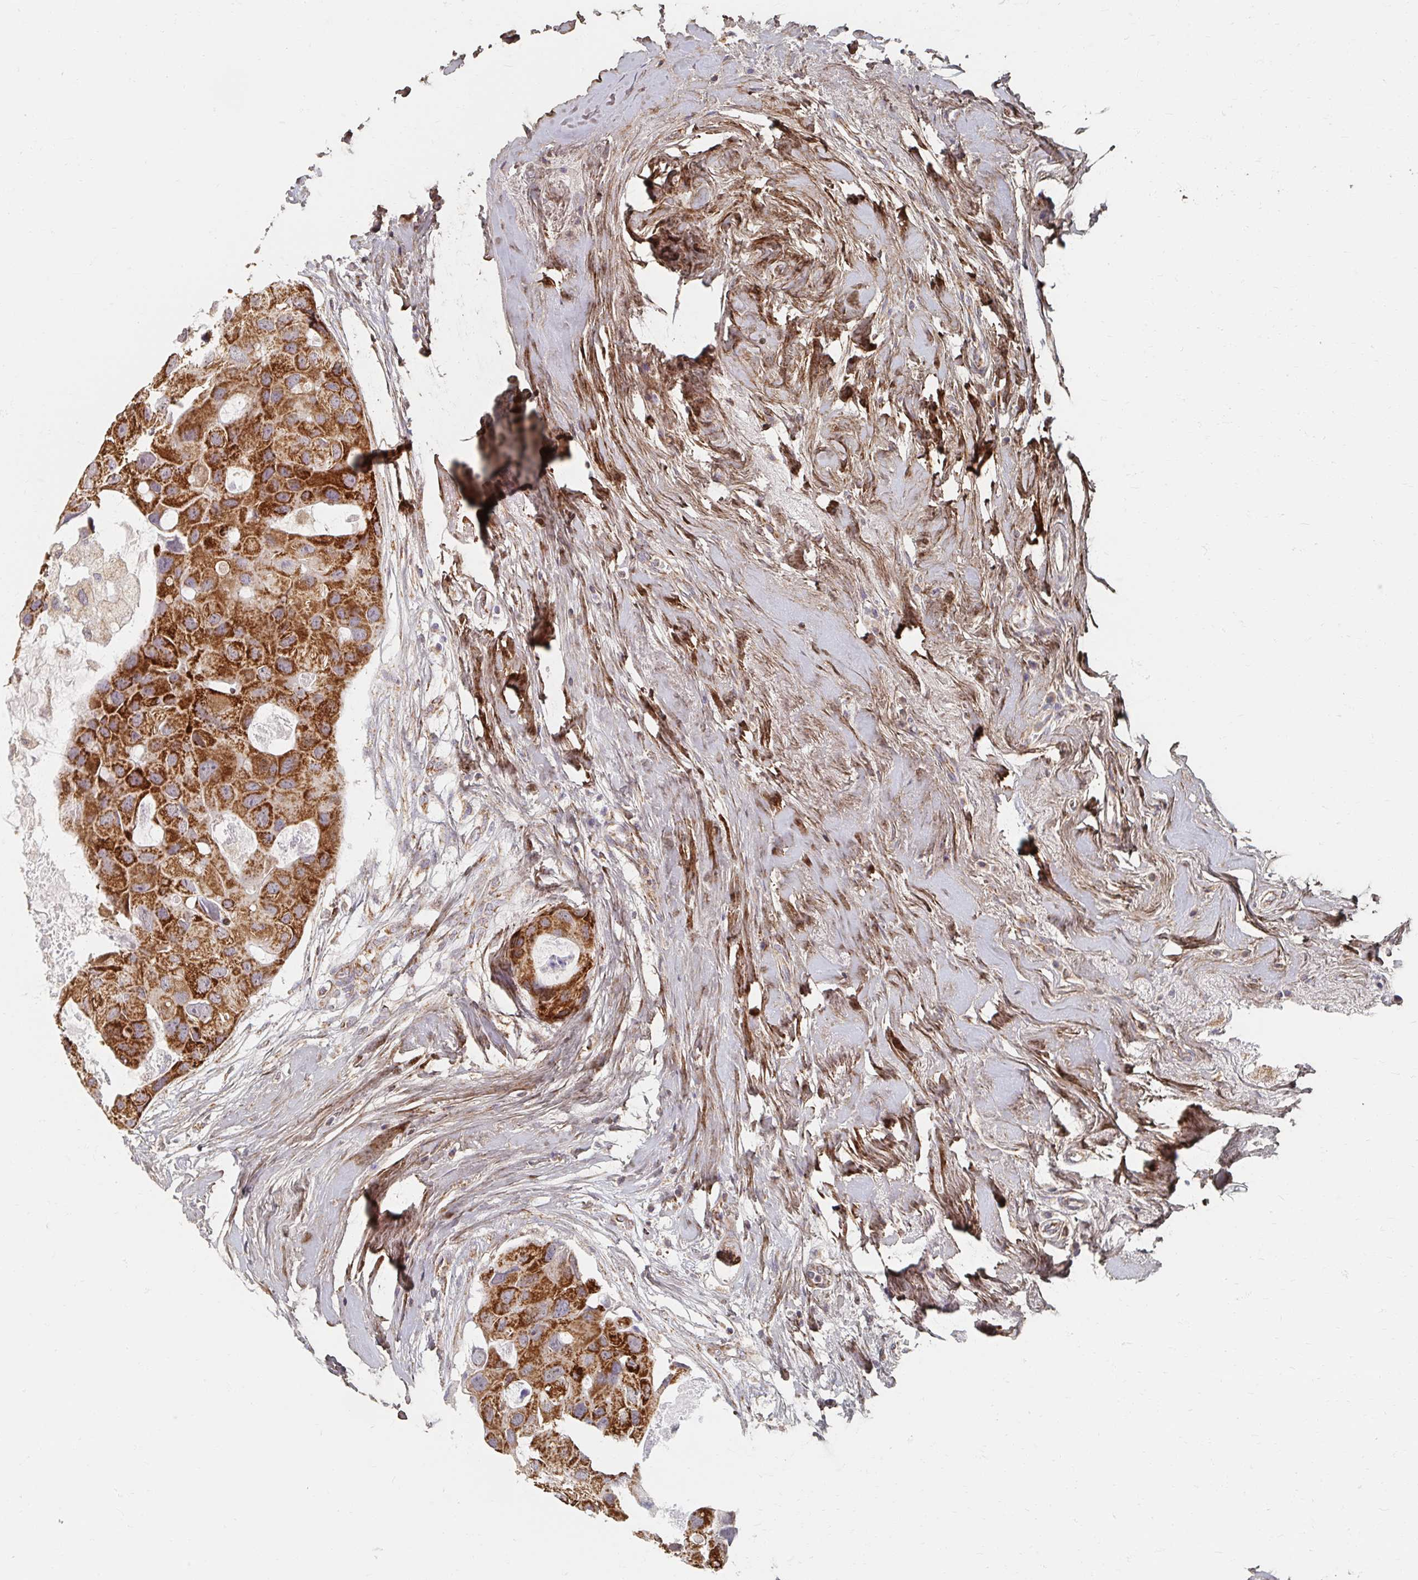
{"staining": {"intensity": "strong", "quantity": ">75%", "location": "cytoplasmic/membranous"}, "tissue": "breast cancer", "cell_type": "Tumor cells", "image_type": "cancer", "snomed": [{"axis": "morphology", "description": "Duct carcinoma"}, {"axis": "topography", "description": "Breast"}], "caption": "There is high levels of strong cytoplasmic/membranous staining in tumor cells of breast cancer (invasive ductal carcinoma), as demonstrated by immunohistochemical staining (brown color).", "gene": "MAVS", "patient": {"sex": "female", "age": 43}}